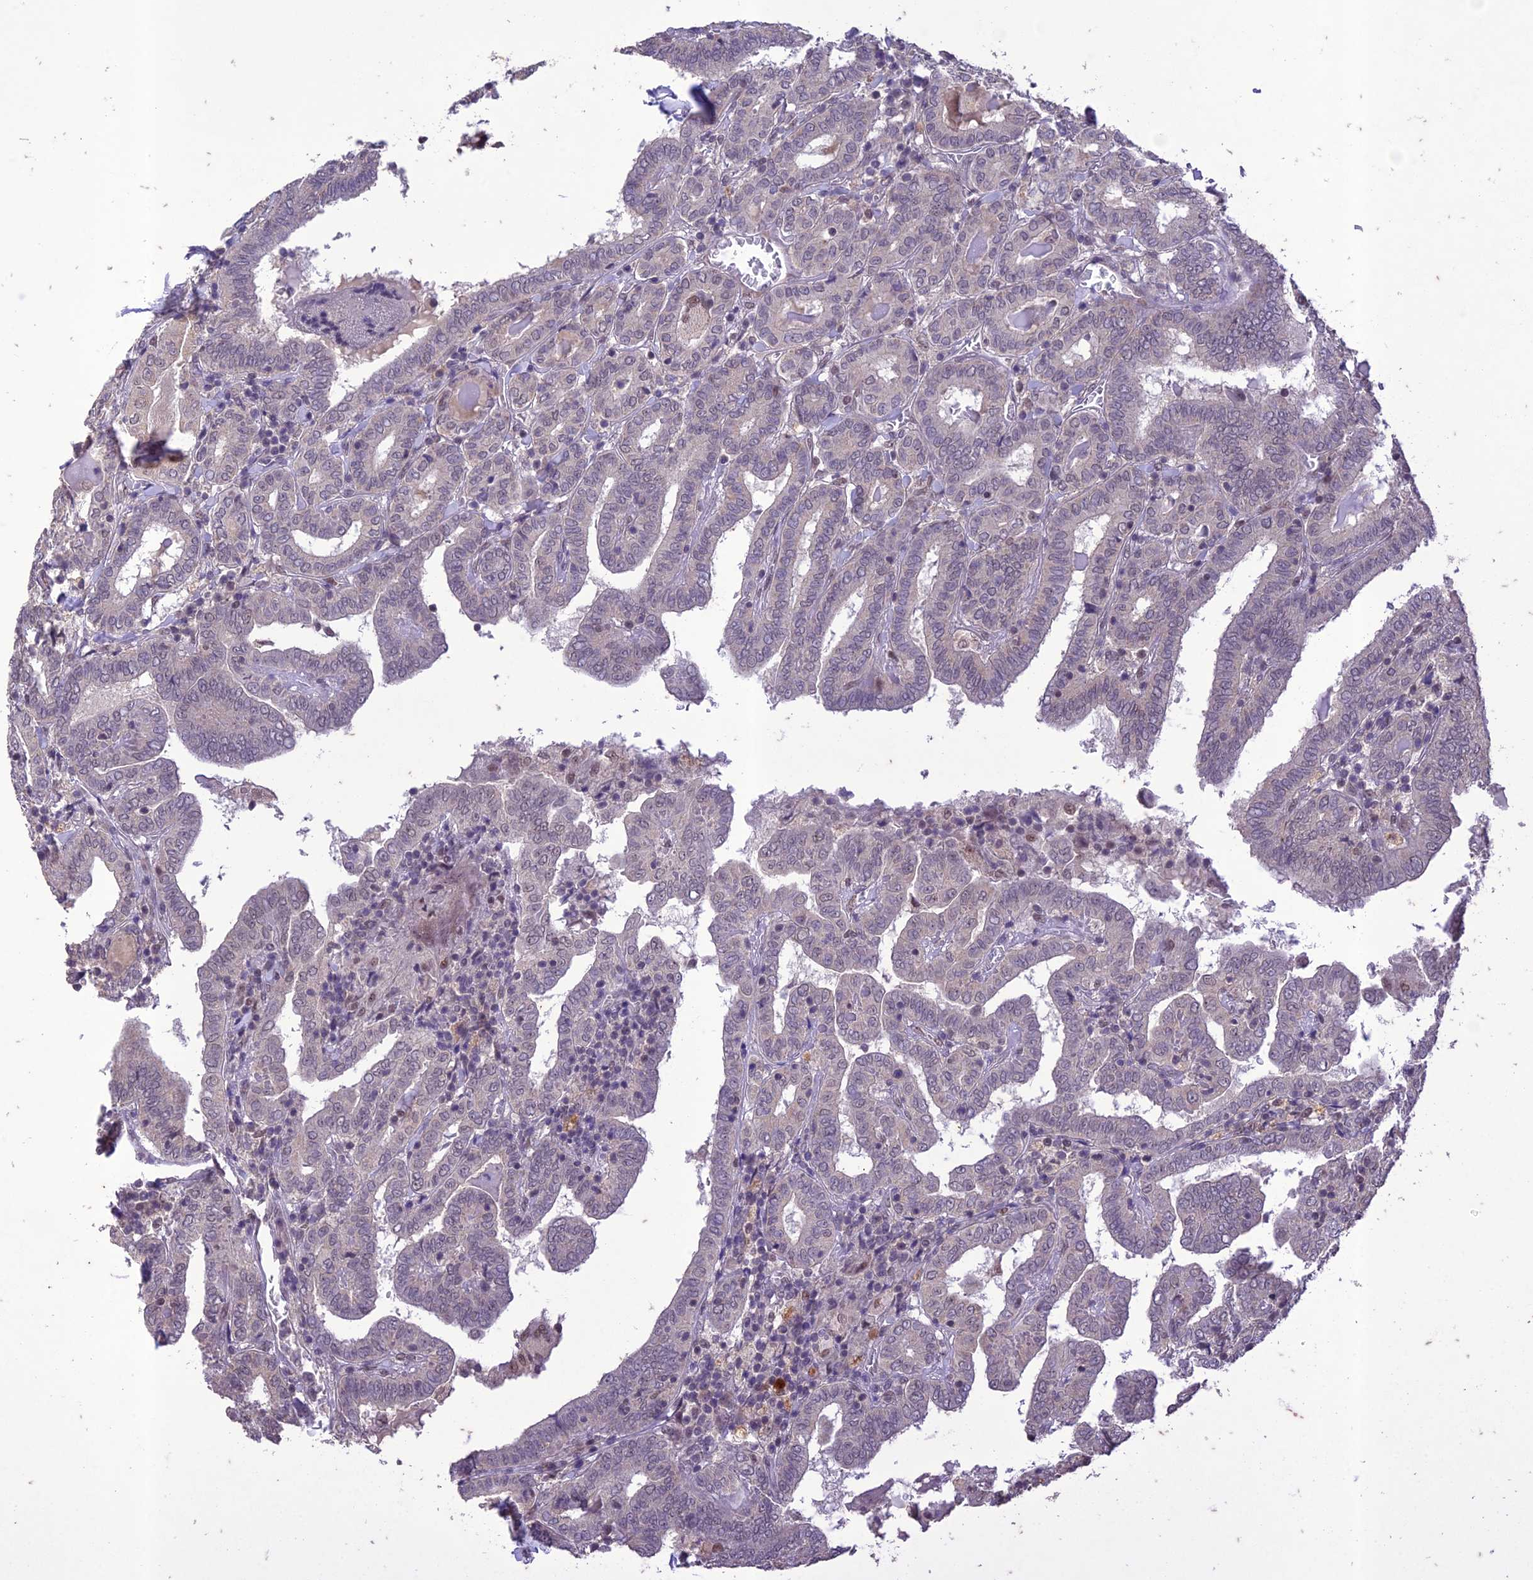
{"staining": {"intensity": "negative", "quantity": "none", "location": "none"}, "tissue": "thyroid cancer", "cell_type": "Tumor cells", "image_type": "cancer", "snomed": [{"axis": "morphology", "description": "Papillary adenocarcinoma, NOS"}, {"axis": "topography", "description": "Thyroid gland"}], "caption": "There is no significant staining in tumor cells of thyroid papillary adenocarcinoma.", "gene": "POP4", "patient": {"sex": "female", "age": 72}}